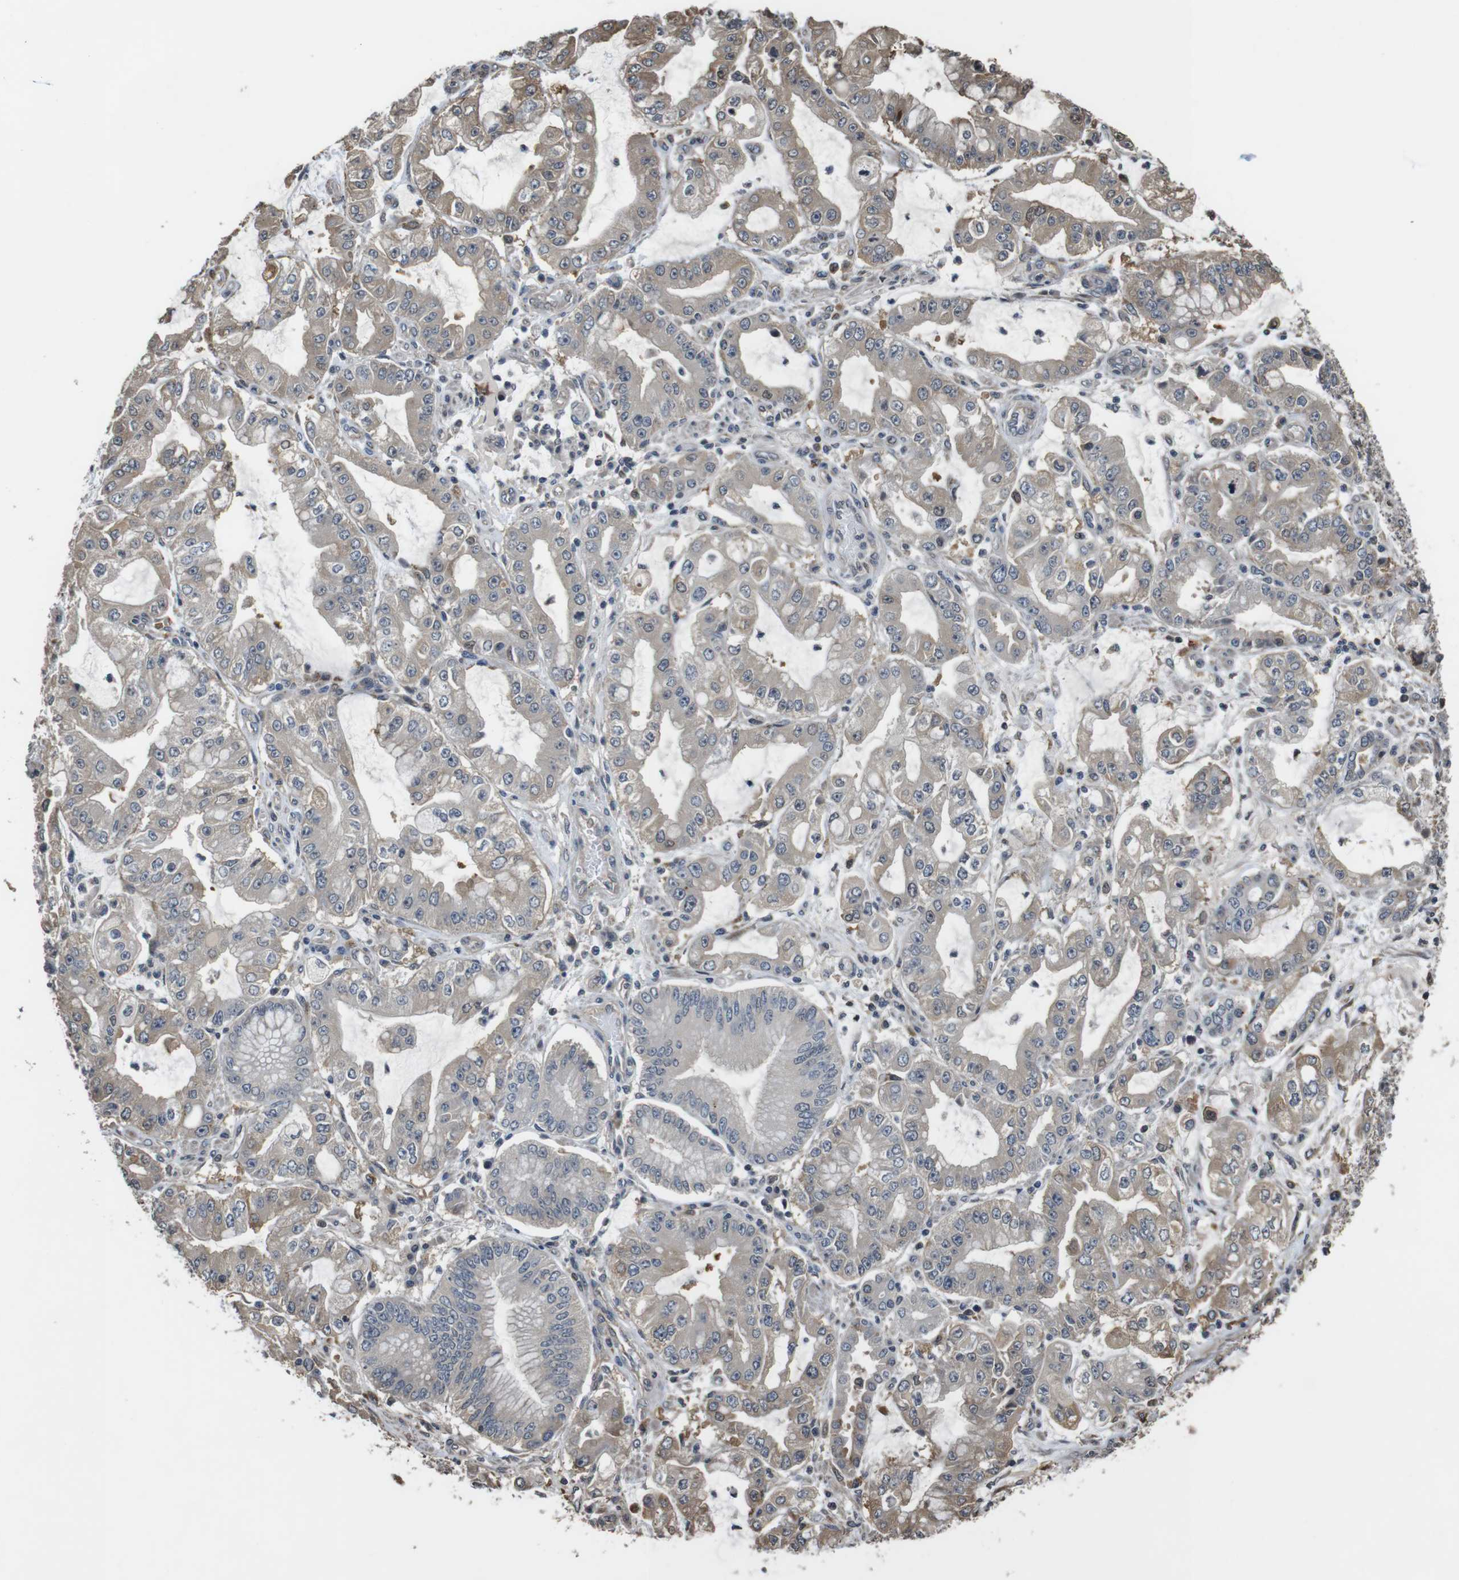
{"staining": {"intensity": "weak", "quantity": "<25%", "location": "cytoplasmic/membranous"}, "tissue": "stomach cancer", "cell_type": "Tumor cells", "image_type": "cancer", "snomed": [{"axis": "morphology", "description": "Adenocarcinoma, NOS"}, {"axis": "topography", "description": "Stomach"}], "caption": "This is an IHC photomicrograph of stomach cancer (adenocarcinoma). There is no staining in tumor cells.", "gene": "FZD10", "patient": {"sex": "male", "age": 76}}